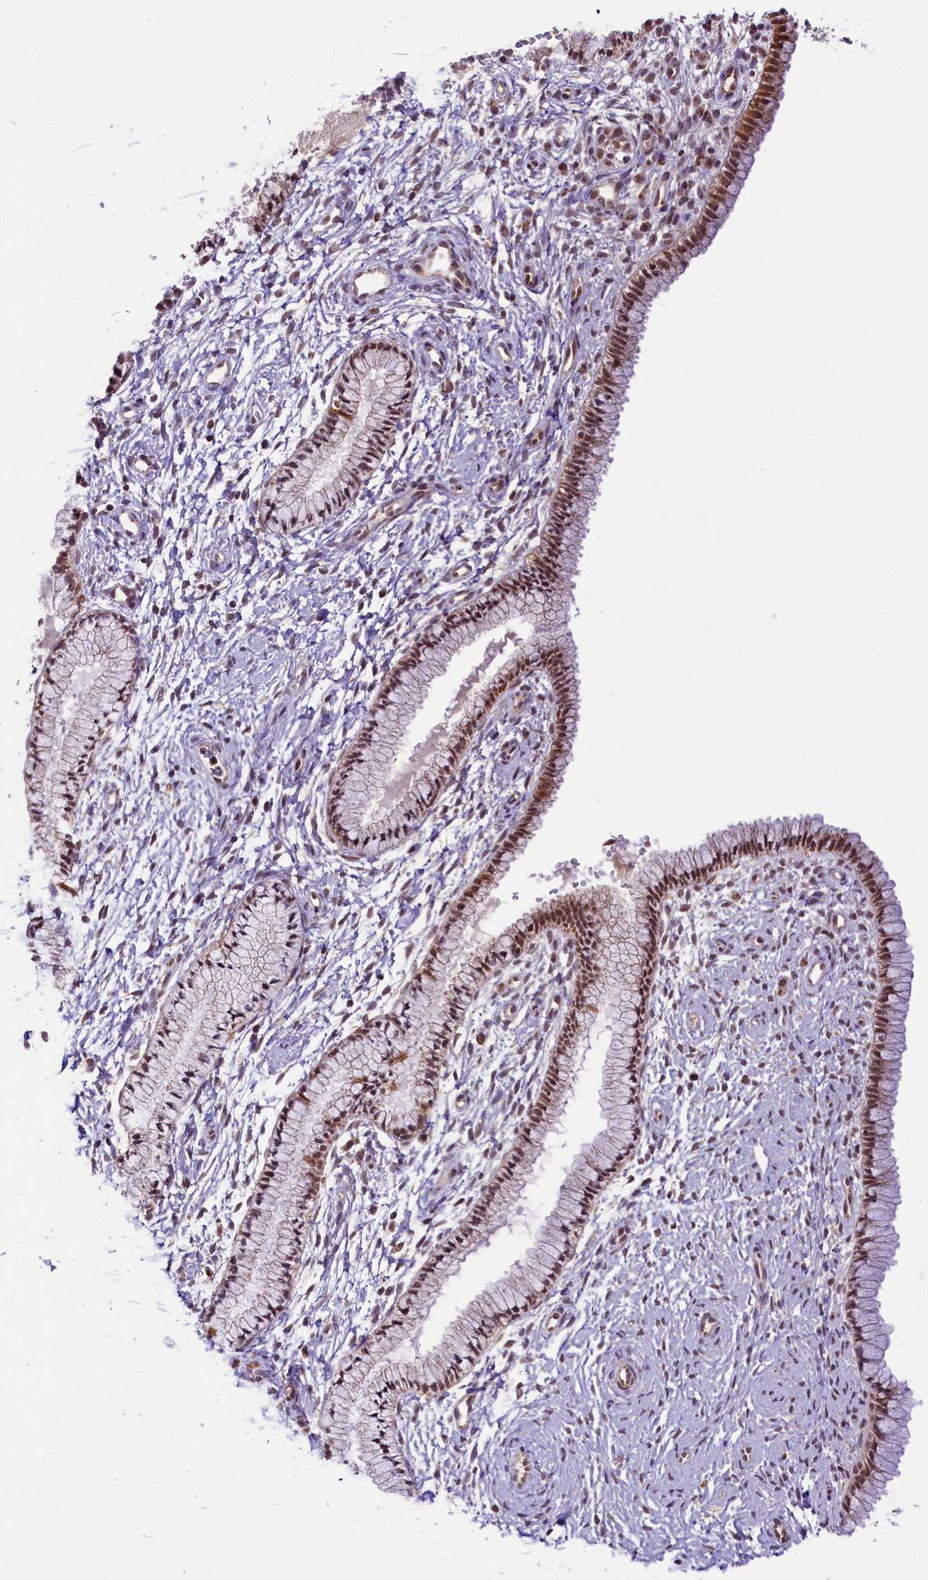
{"staining": {"intensity": "moderate", "quantity": ">75%", "location": "nuclear"}, "tissue": "cervix", "cell_type": "Glandular cells", "image_type": "normal", "snomed": [{"axis": "morphology", "description": "Normal tissue, NOS"}, {"axis": "topography", "description": "Cervix"}], "caption": "Glandular cells demonstrate medium levels of moderate nuclear positivity in about >75% of cells in benign human cervix. The staining is performed using DAB (3,3'-diaminobenzidine) brown chromogen to label protein expression. The nuclei are counter-stained blue using hematoxylin.", "gene": "PAF1", "patient": {"sex": "female", "age": 33}}